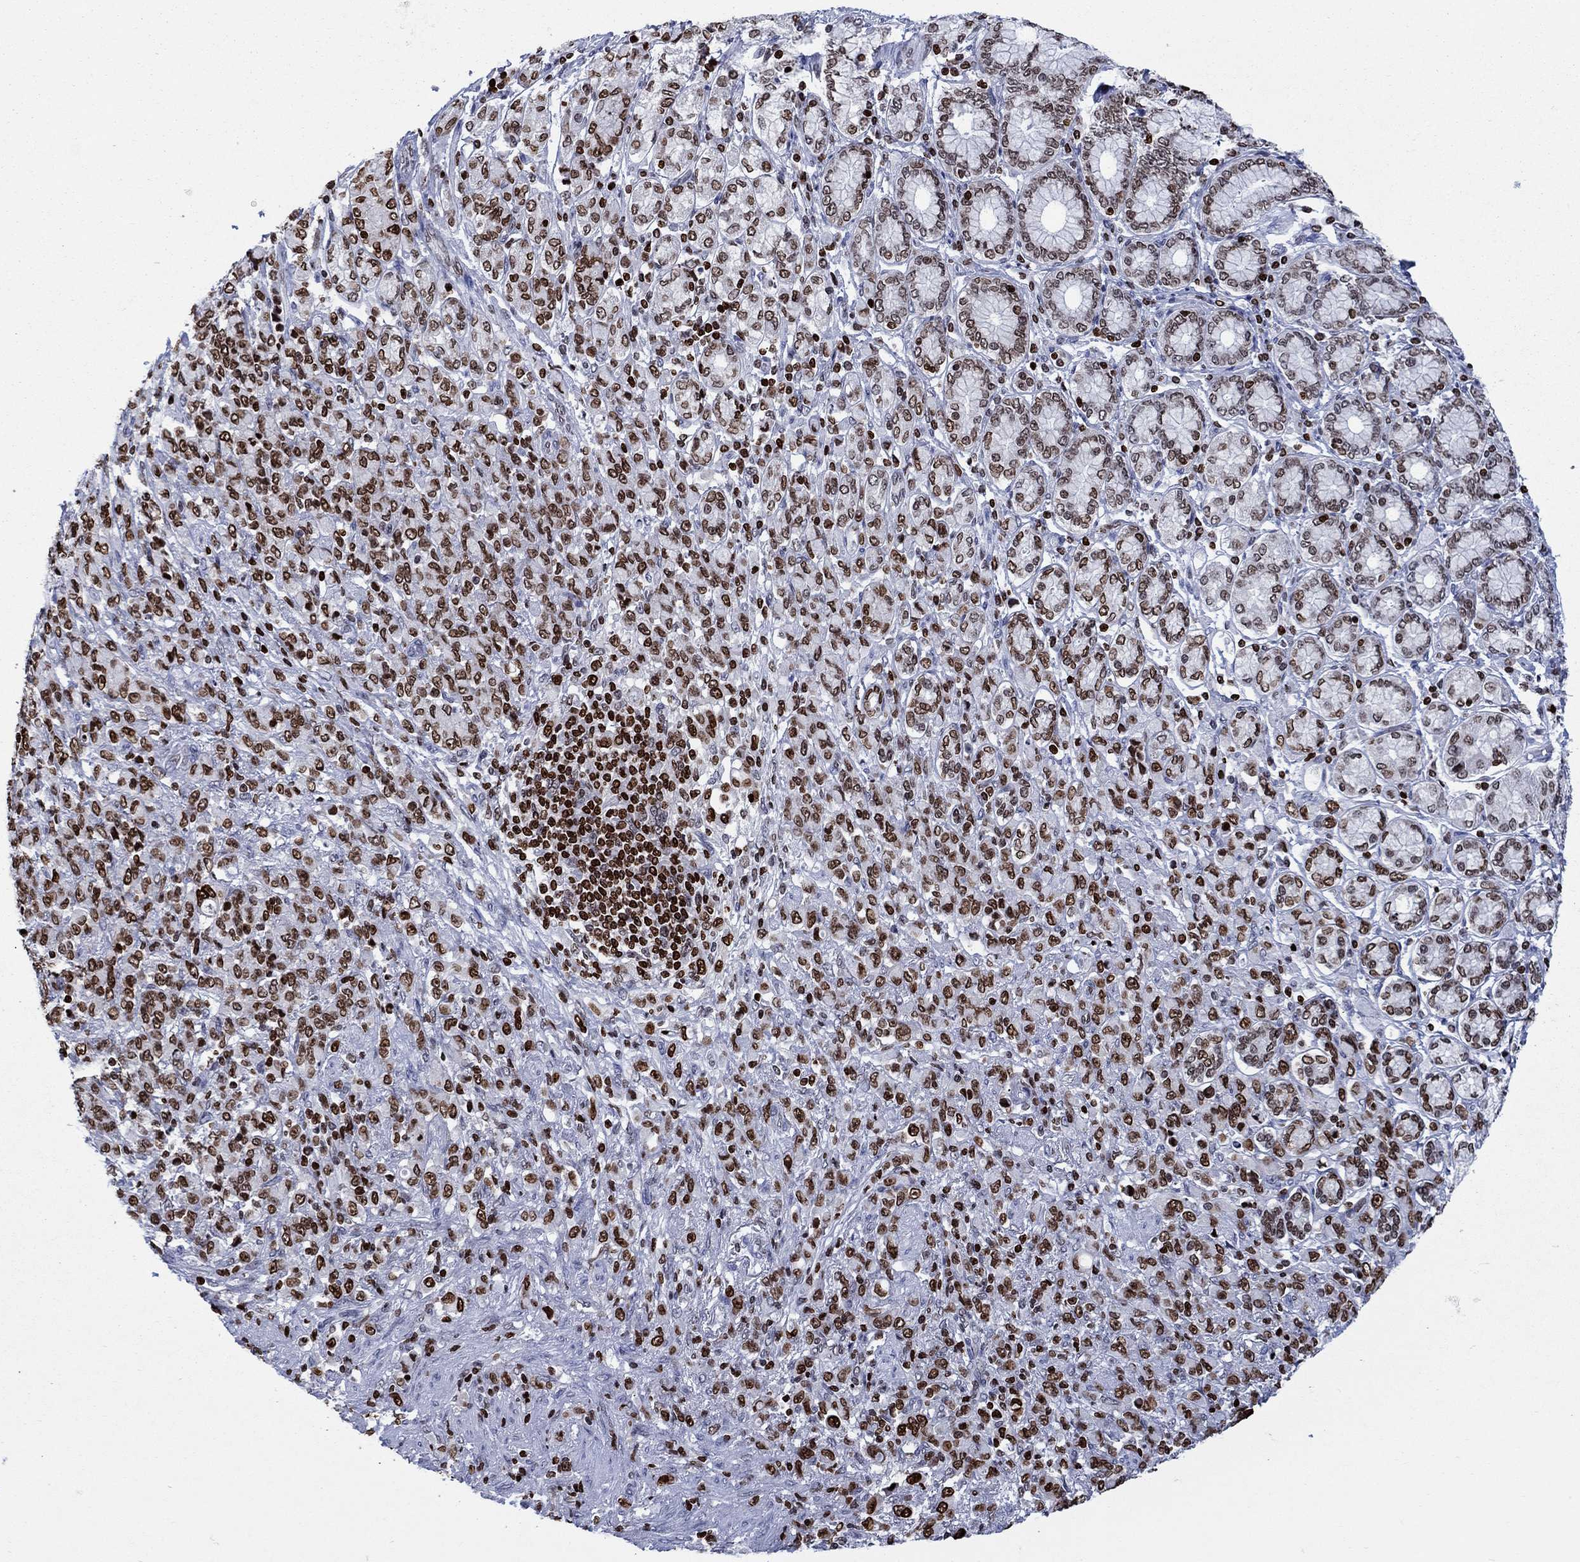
{"staining": {"intensity": "strong", "quantity": "25%-75%", "location": "nuclear"}, "tissue": "stomach cancer", "cell_type": "Tumor cells", "image_type": "cancer", "snomed": [{"axis": "morphology", "description": "Normal tissue, NOS"}, {"axis": "morphology", "description": "Adenocarcinoma, NOS"}, {"axis": "topography", "description": "Stomach"}], "caption": "Strong nuclear expression is seen in about 25%-75% of tumor cells in stomach cancer.", "gene": "HMGA1", "patient": {"sex": "female", "age": 79}}